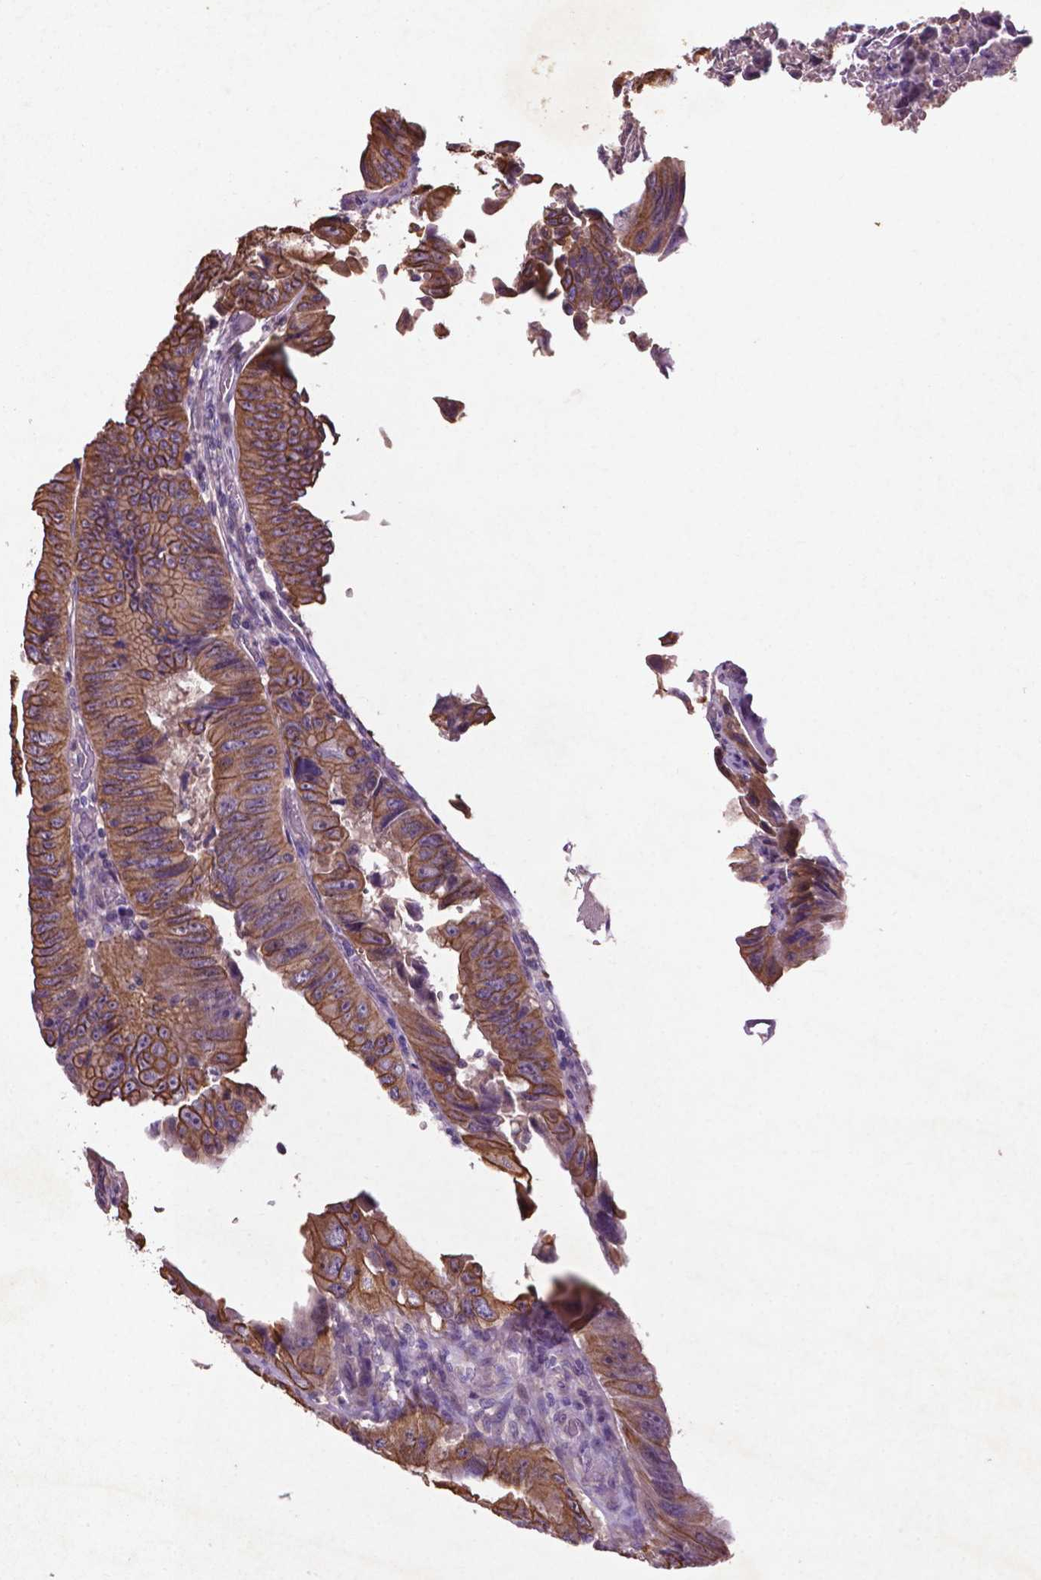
{"staining": {"intensity": "strong", "quantity": ">75%", "location": "cytoplasmic/membranous"}, "tissue": "colorectal cancer", "cell_type": "Tumor cells", "image_type": "cancer", "snomed": [{"axis": "morphology", "description": "Adenocarcinoma, NOS"}, {"axis": "topography", "description": "Colon"}], "caption": "Colorectal cancer (adenocarcinoma) stained with a brown dye shows strong cytoplasmic/membranous positive expression in about >75% of tumor cells.", "gene": "COQ2", "patient": {"sex": "female", "age": 84}}